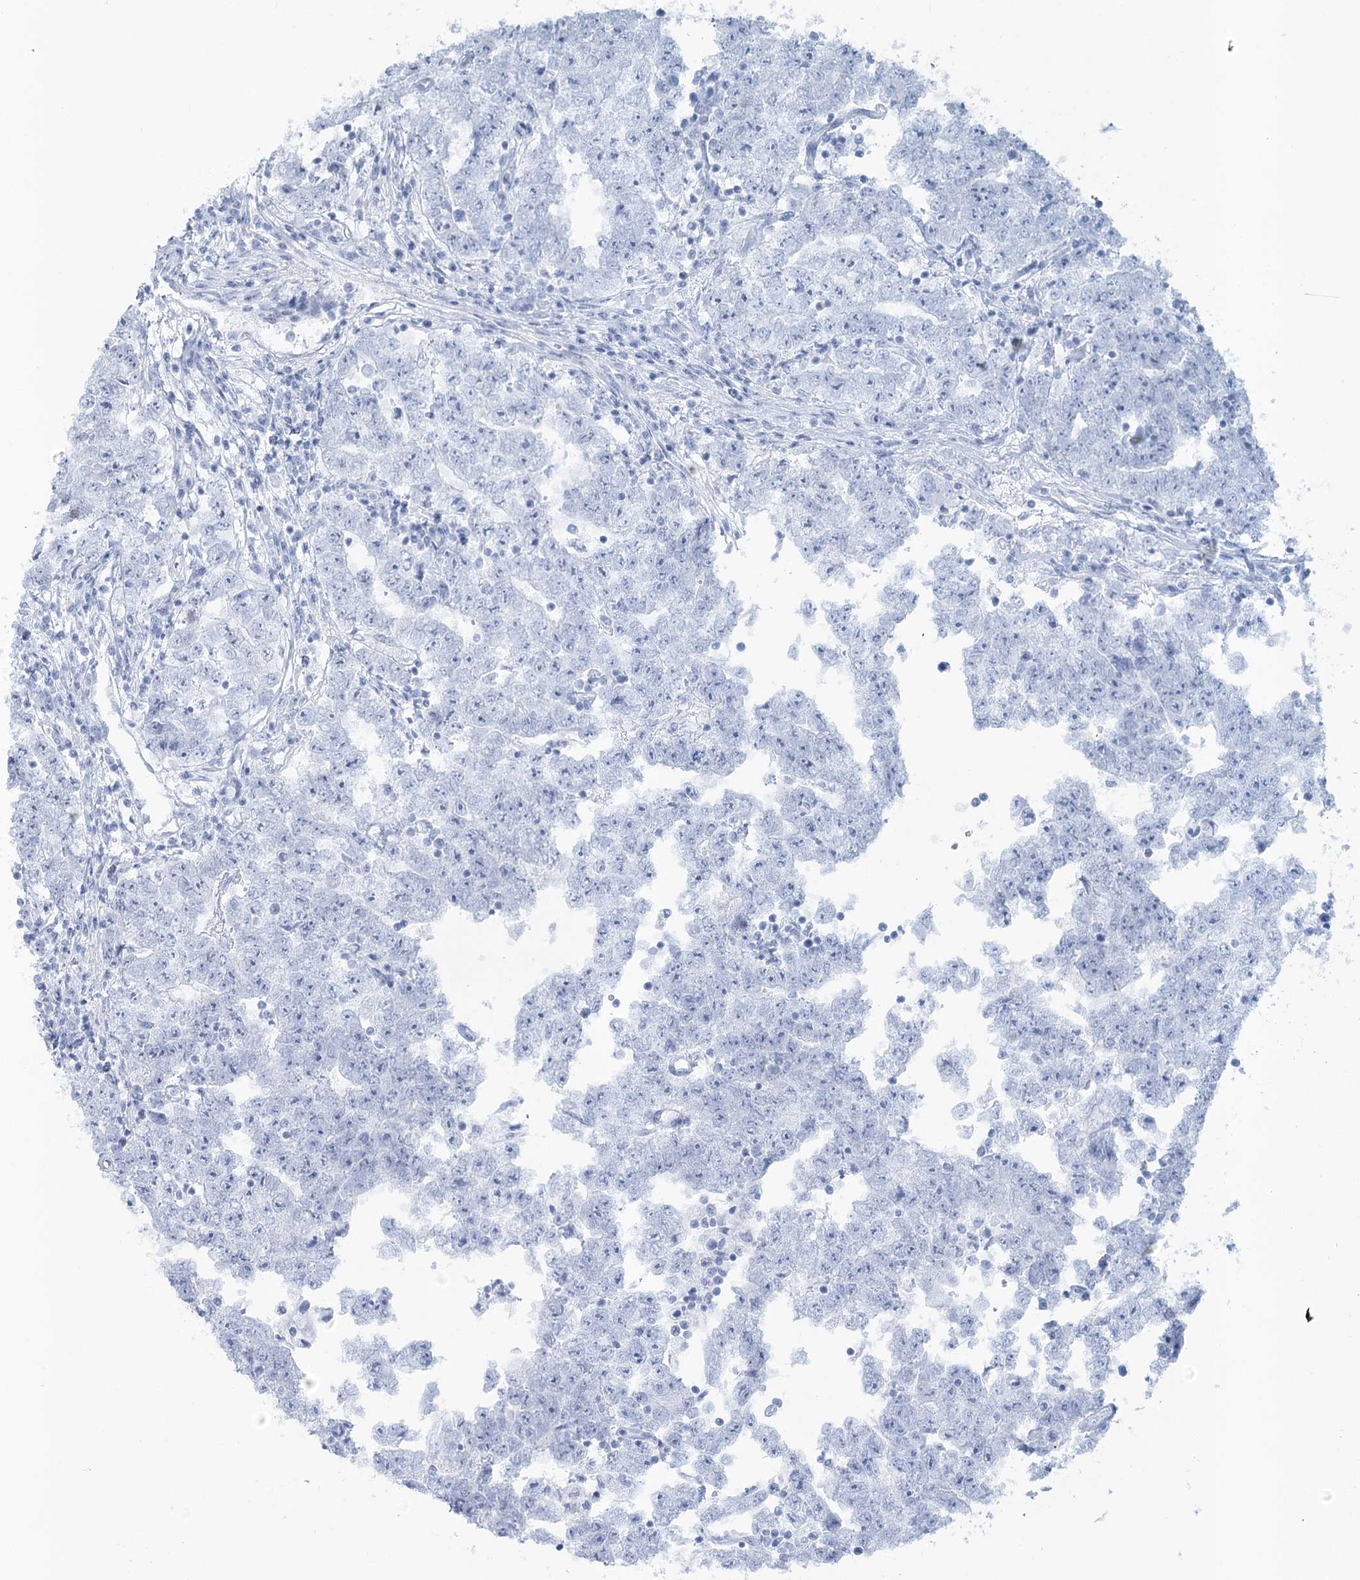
{"staining": {"intensity": "negative", "quantity": "none", "location": "none"}, "tissue": "testis cancer", "cell_type": "Tumor cells", "image_type": "cancer", "snomed": [{"axis": "morphology", "description": "Carcinoma, Embryonal, NOS"}, {"axis": "topography", "description": "Testis"}], "caption": "Immunohistochemical staining of testis cancer reveals no significant expression in tumor cells. (DAB (3,3'-diaminobenzidine) immunohistochemistry with hematoxylin counter stain).", "gene": "ABITRAM", "patient": {"sex": "male", "age": 25}}